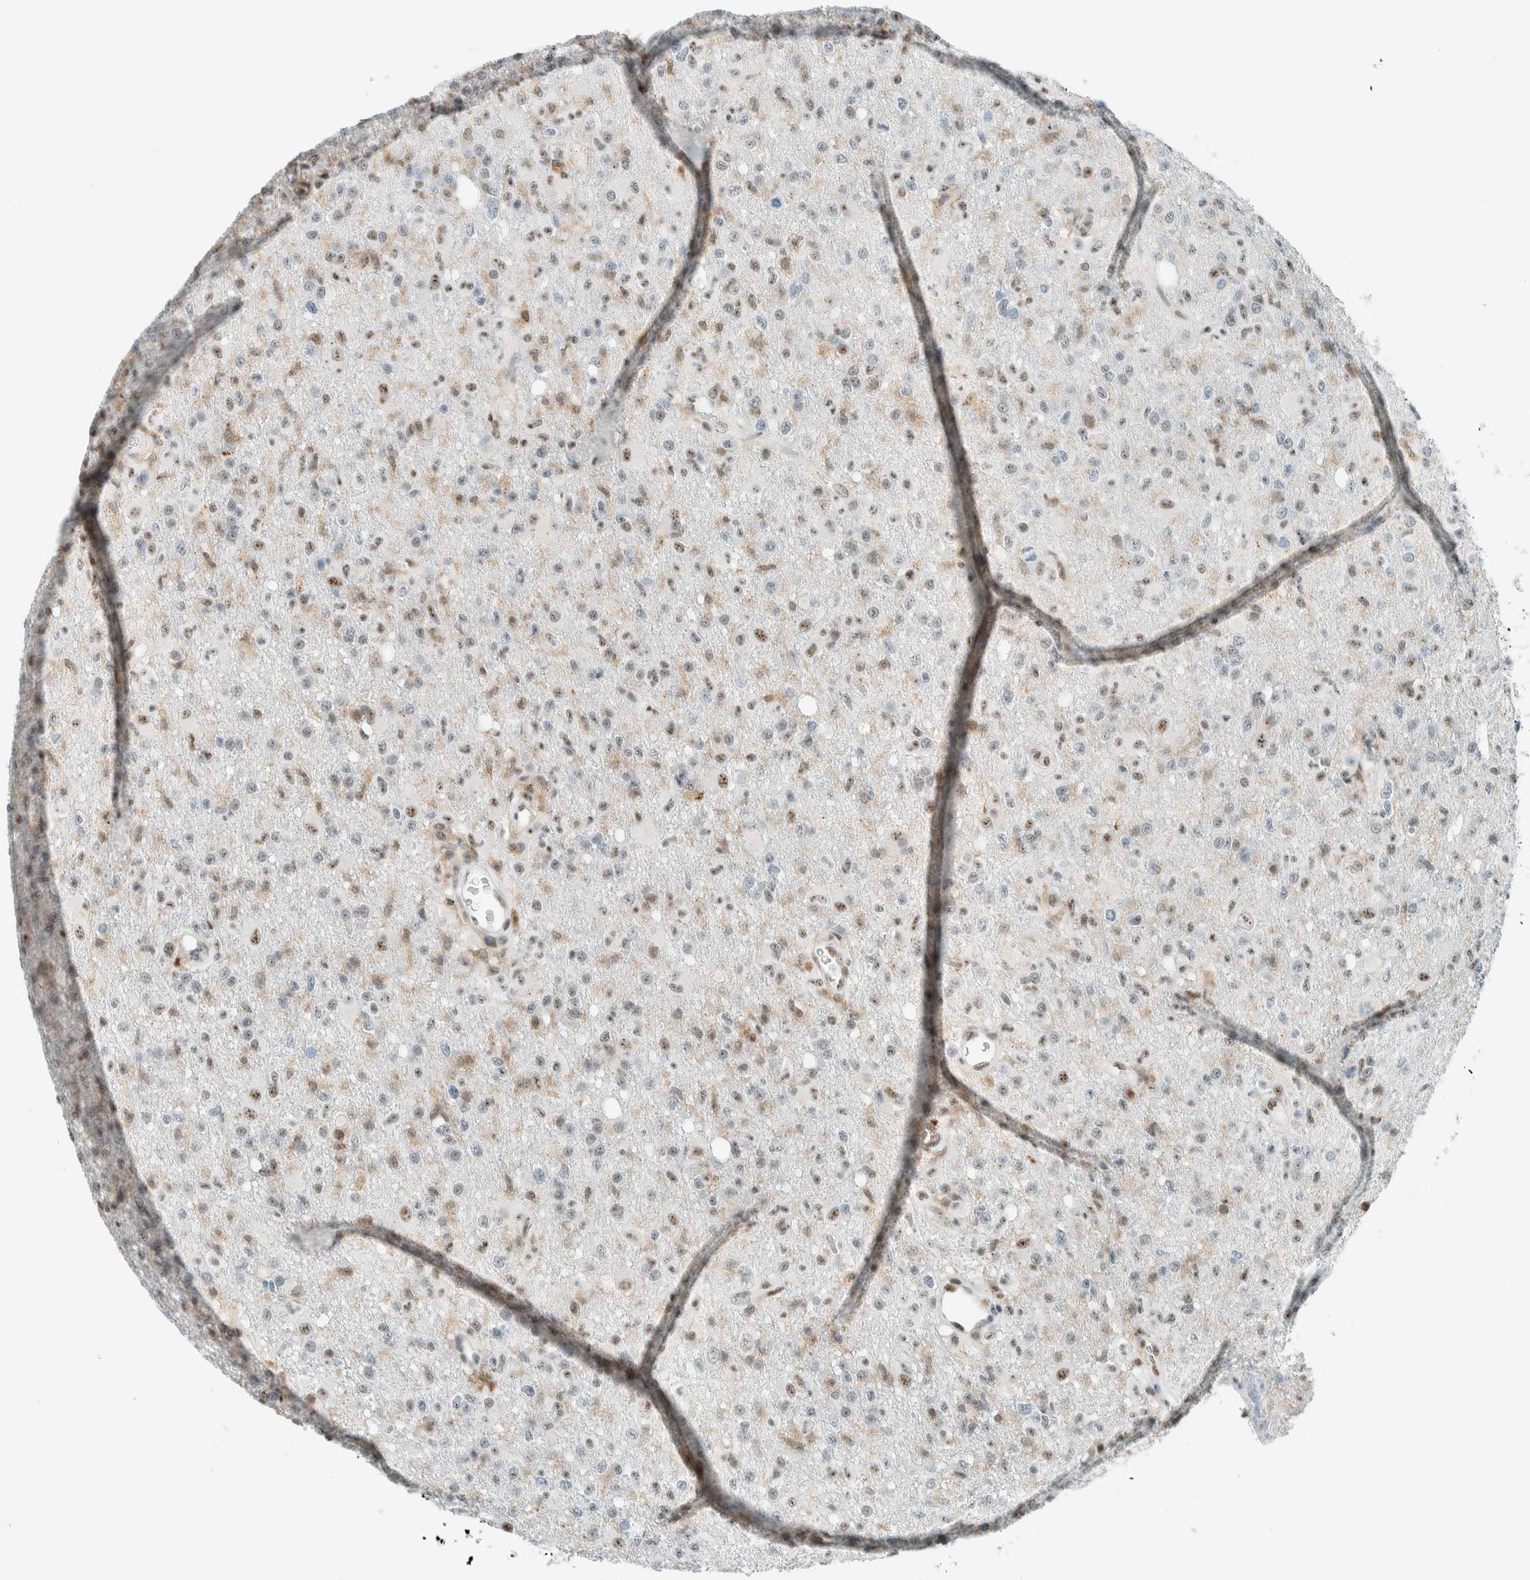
{"staining": {"intensity": "weak", "quantity": "25%-75%", "location": "nuclear"}, "tissue": "glioma", "cell_type": "Tumor cells", "image_type": "cancer", "snomed": [{"axis": "morphology", "description": "Glioma, malignant, High grade"}, {"axis": "topography", "description": "Brain"}], "caption": "Immunohistochemistry of glioma demonstrates low levels of weak nuclear positivity in approximately 25%-75% of tumor cells.", "gene": "CYSRT1", "patient": {"sex": "female", "age": 57}}